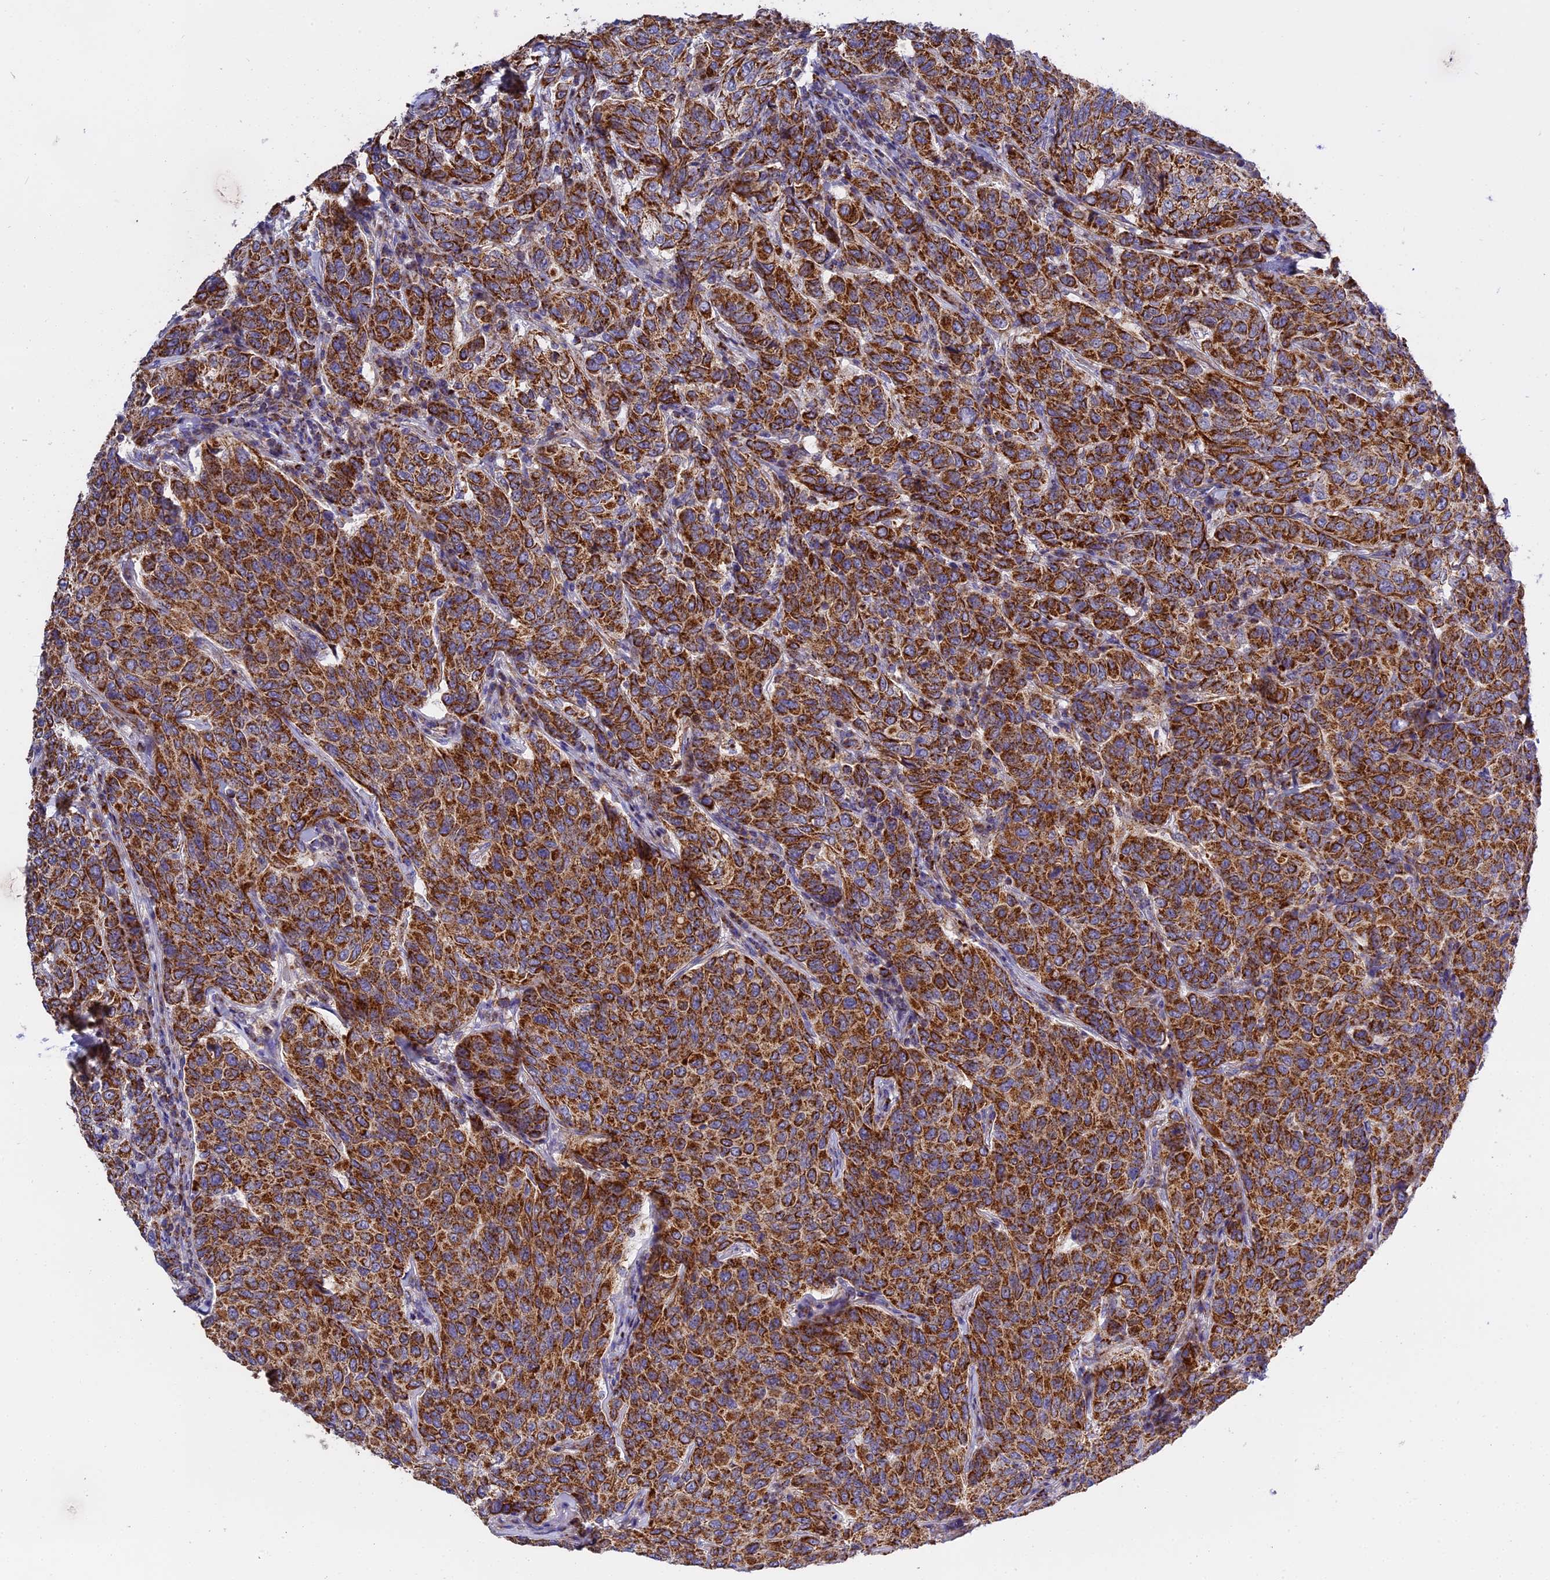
{"staining": {"intensity": "strong", "quantity": ">75%", "location": "cytoplasmic/membranous"}, "tissue": "breast cancer", "cell_type": "Tumor cells", "image_type": "cancer", "snomed": [{"axis": "morphology", "description": "Duct carcinoma"}, {"axis": "topography", "description": "Breast"}], "caption": "The image reveals immunohistochemical staining of infiltrating ductal carcinoma (breast). There is strong cytoplasmic/membranous staining is identified in approximately >75% of tumor cells.", "gene": "MRPS34", "patient": {"sex": "female", "age": 55}}